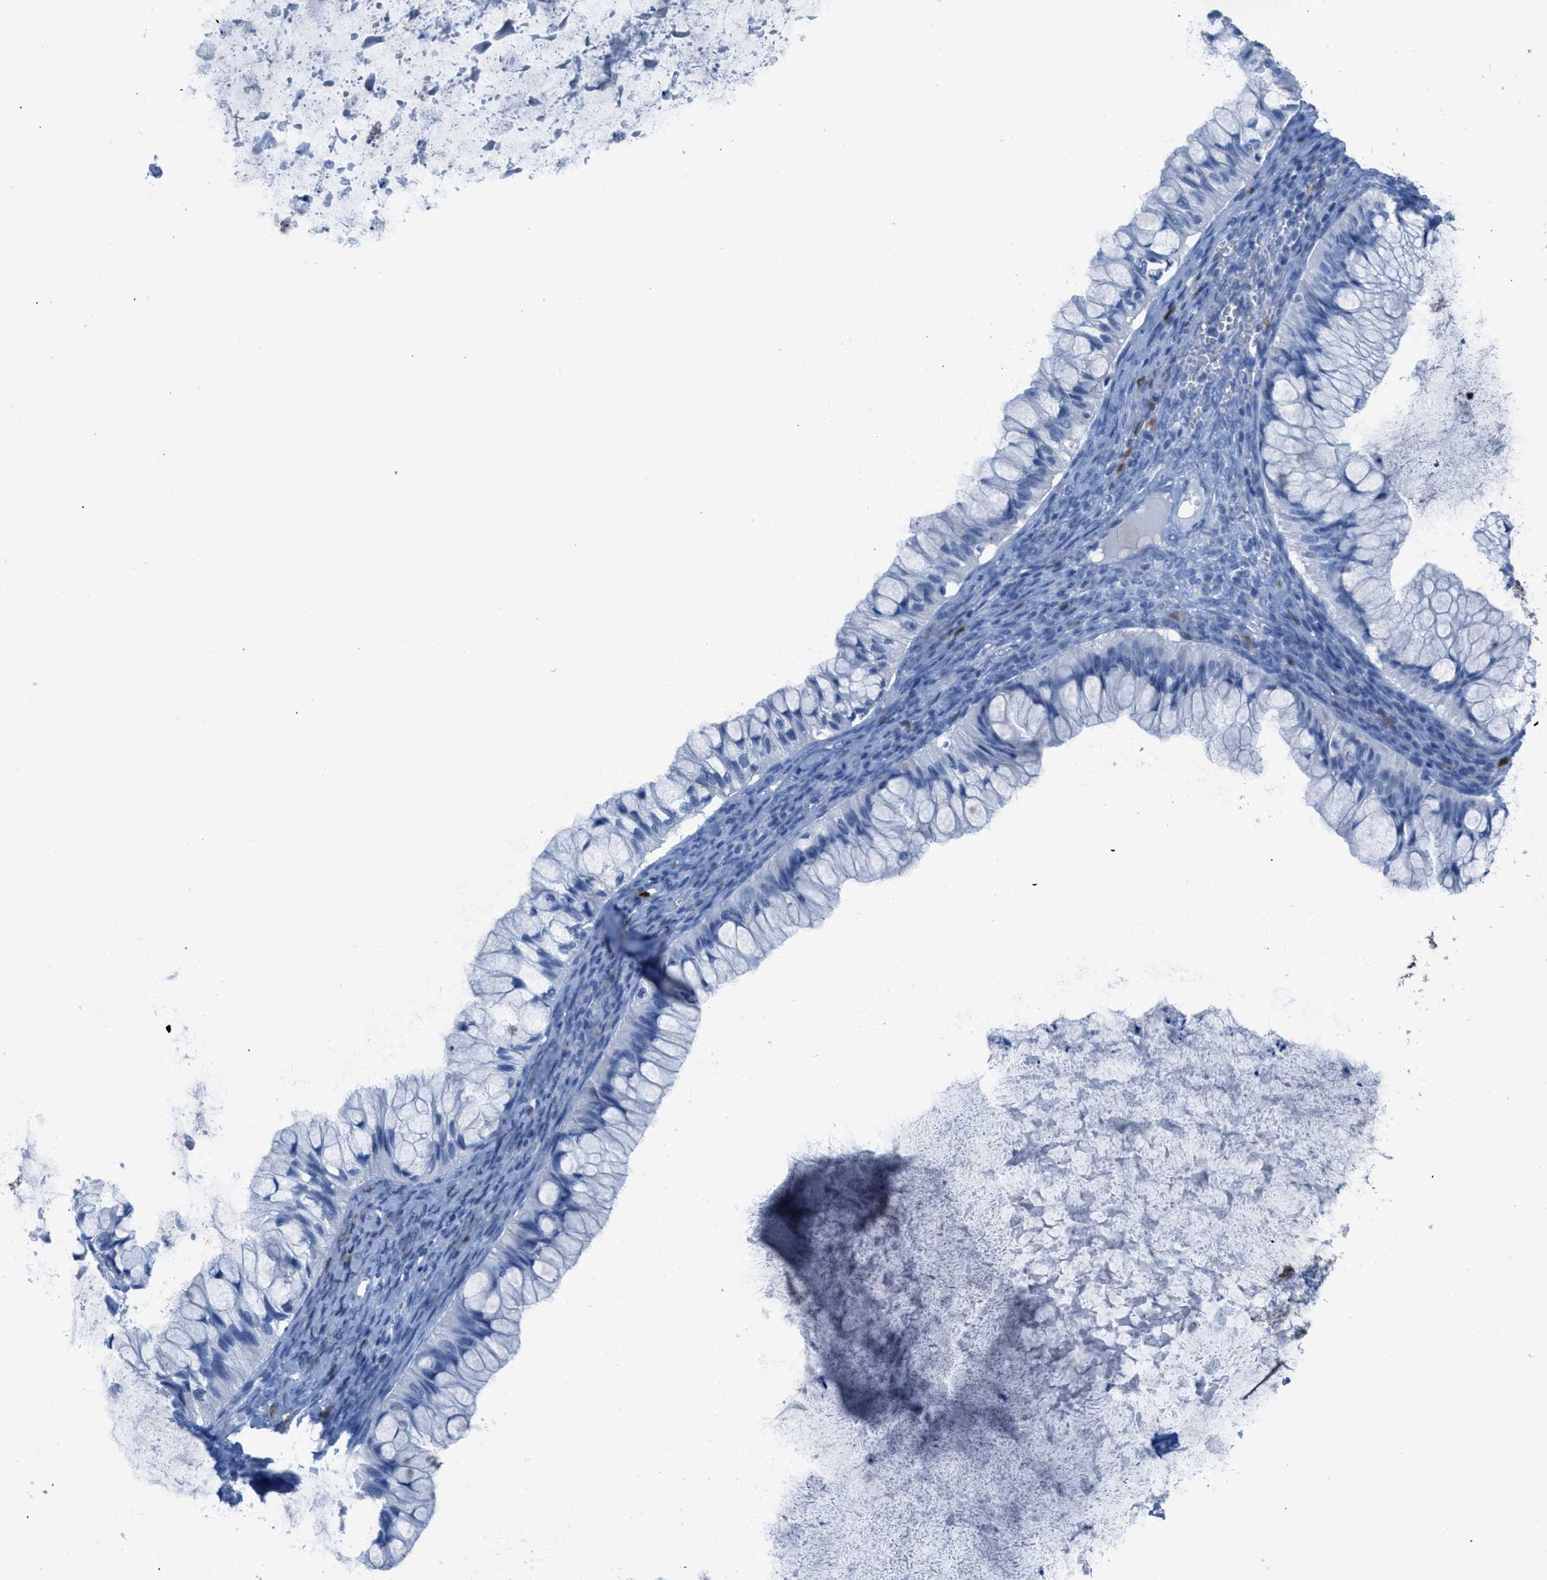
{"staining": {"intensity": "negative", "quantity": "none", "location": "none"}, "tissue": "ovarian cancer", "cell_type": "Tumor cells", "image_type": "cancer", "snomed": [{"axis": "morphology", "description": "Cystadenocarcinoma, mucinous, NOS"}, {"axis": "topography", "description": "Ovary"}], "caption": "IHC of ovarian mucinous cystadenocarcinoma shows no positivity in tumor cells. (Stains: DAB immunohistochemistry (IHC) with hematoxylin counter stain, Microscopy: brightfield microscopy at high magnification).", "gene": "CDKN2A", "patient": {"sex": "female", "age": 57}}